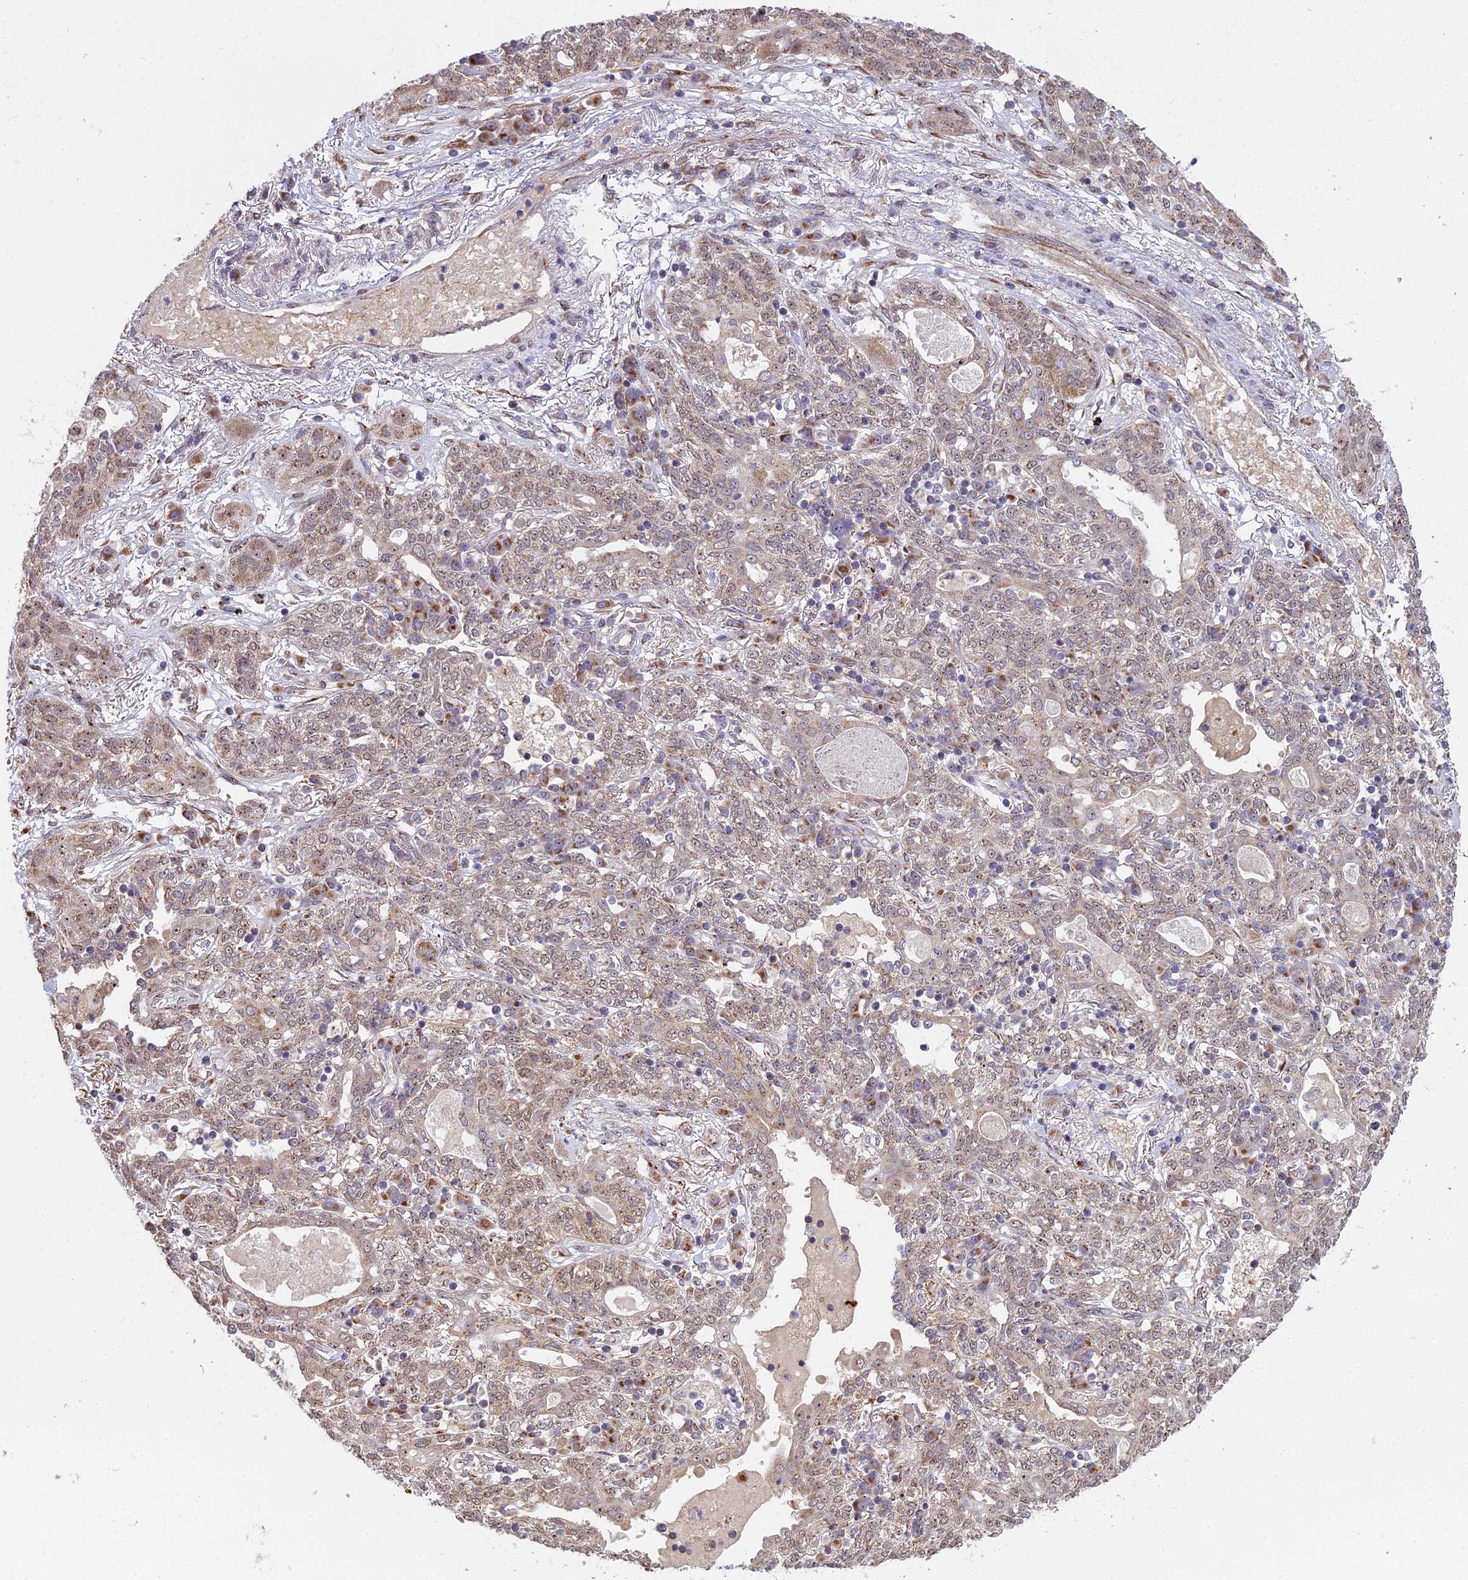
{"staining": {"intensity": "weak", "quantity": "25%-75%", "location": "nuclear"}, "tissue": "lung cancer", "cell_type": "Tumor cells", "image_type": "cancer", "snomed": [{"axis": "morphology", "description": "Squamous cell carcinoma, NOS"}, {"axis": "topography", "description": "Lung"}], "caption": "Approximately 25%-75% of tumor cells in lung squamous cell carcinoma exhibit weak nuclear protein staining as visualized by brown immunohistochemical staining.", "gene": "MEOX1", "patient": {"sex": "female", "age": 70}}